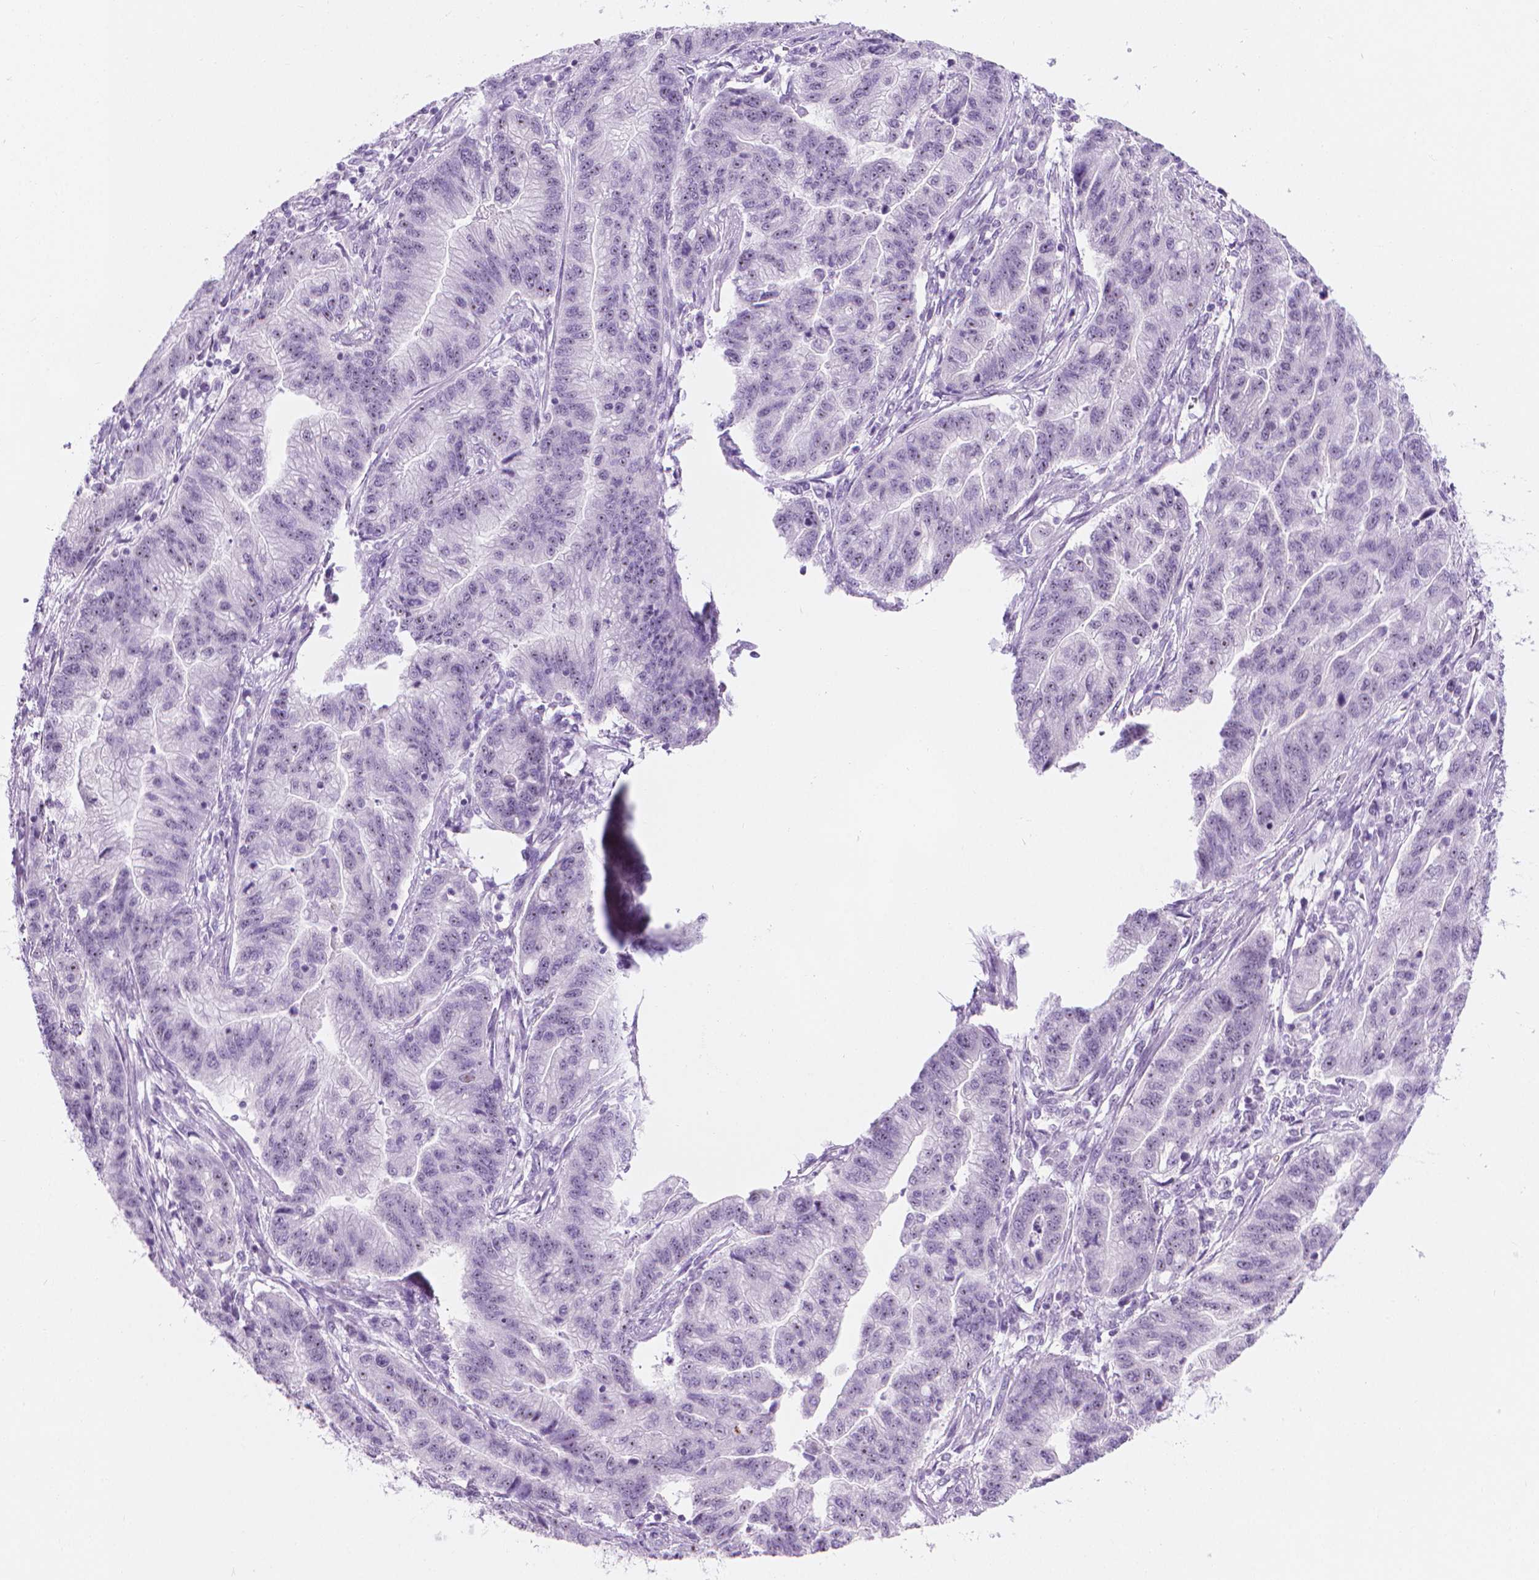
{"staining": {"intensity": "negative", "quantity": "none", "location": "none"}, "tissue": "stomach cancer", "cell_type": "Tumor cells", "image_type": "cancer", "snomed": [{"axis": "morphology", "description": "Adenocarcinoma, NOS"}, {"axis": "topography", "description": "Stomach"}], "caption": "Immunohistochemical staining of human stomach adenocarcinoma displays no significant staining in tumor cells. (DAB immunohistochemistry (IHC) visualized using brightfield microscopy, high magnification).", "gene": "NOL7", "patient": {"sex": "male", "age": 83}}